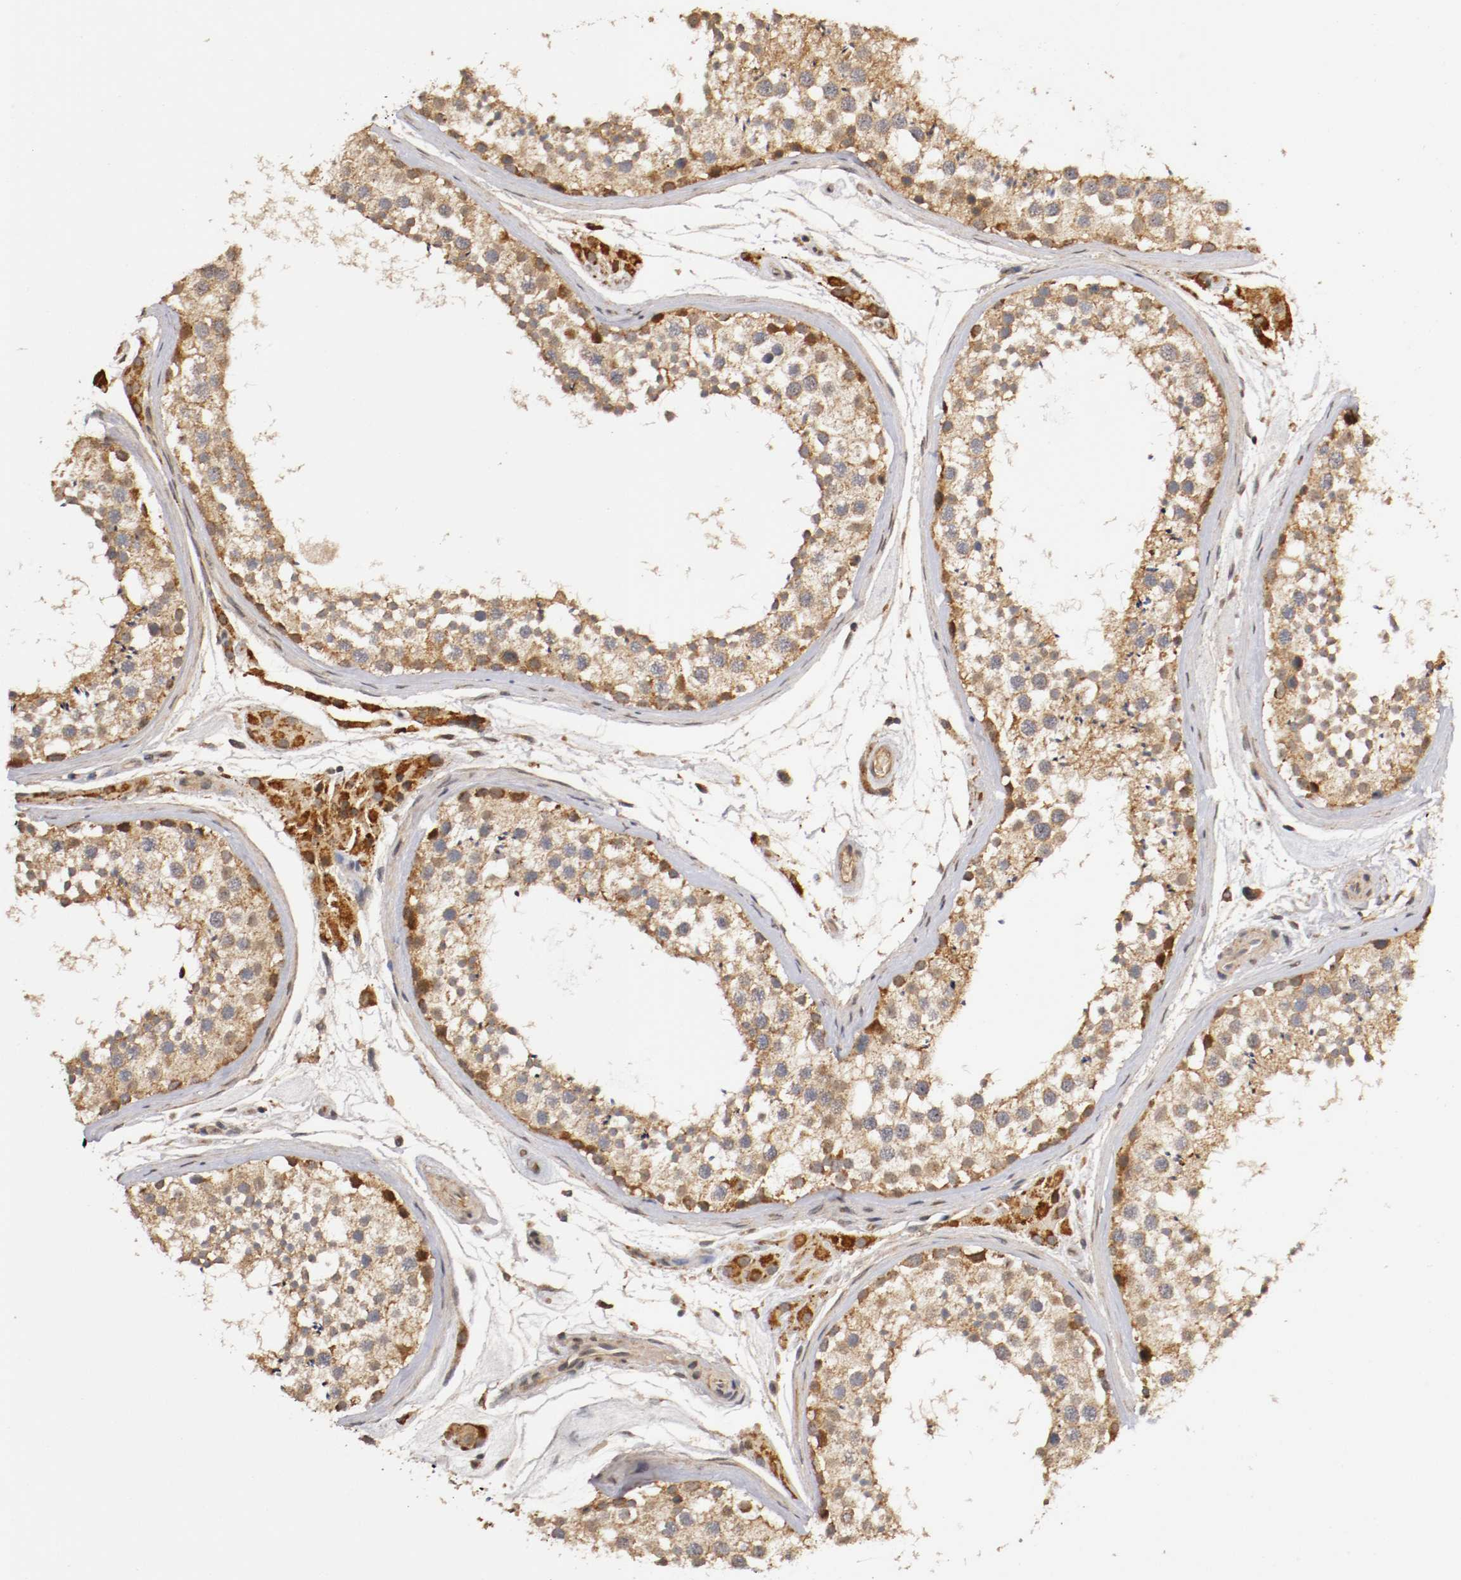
{"staining": {"intensity": "strong", "quantity": ">75%", "location": "cytoplasmic/membranous"}, "tissue": "testis", "cell_type": "Cells in seminiferous ducts", "image_type": "normal", "snomed": [{"axis": "morphology", "description": "Normal tissue, NOS"}, {"axis": "topography", "description": "Testis"}], "caption": "The micrograph exhibits immunohistochemical staining of unremarkable testis. There is strong cytoplasmic/membranous positivity is seen in approximately >75% of cells in seminiferous ducts.", "gene": "TNFRSF1B", "patient": {"sex": "male", "age": 46}}